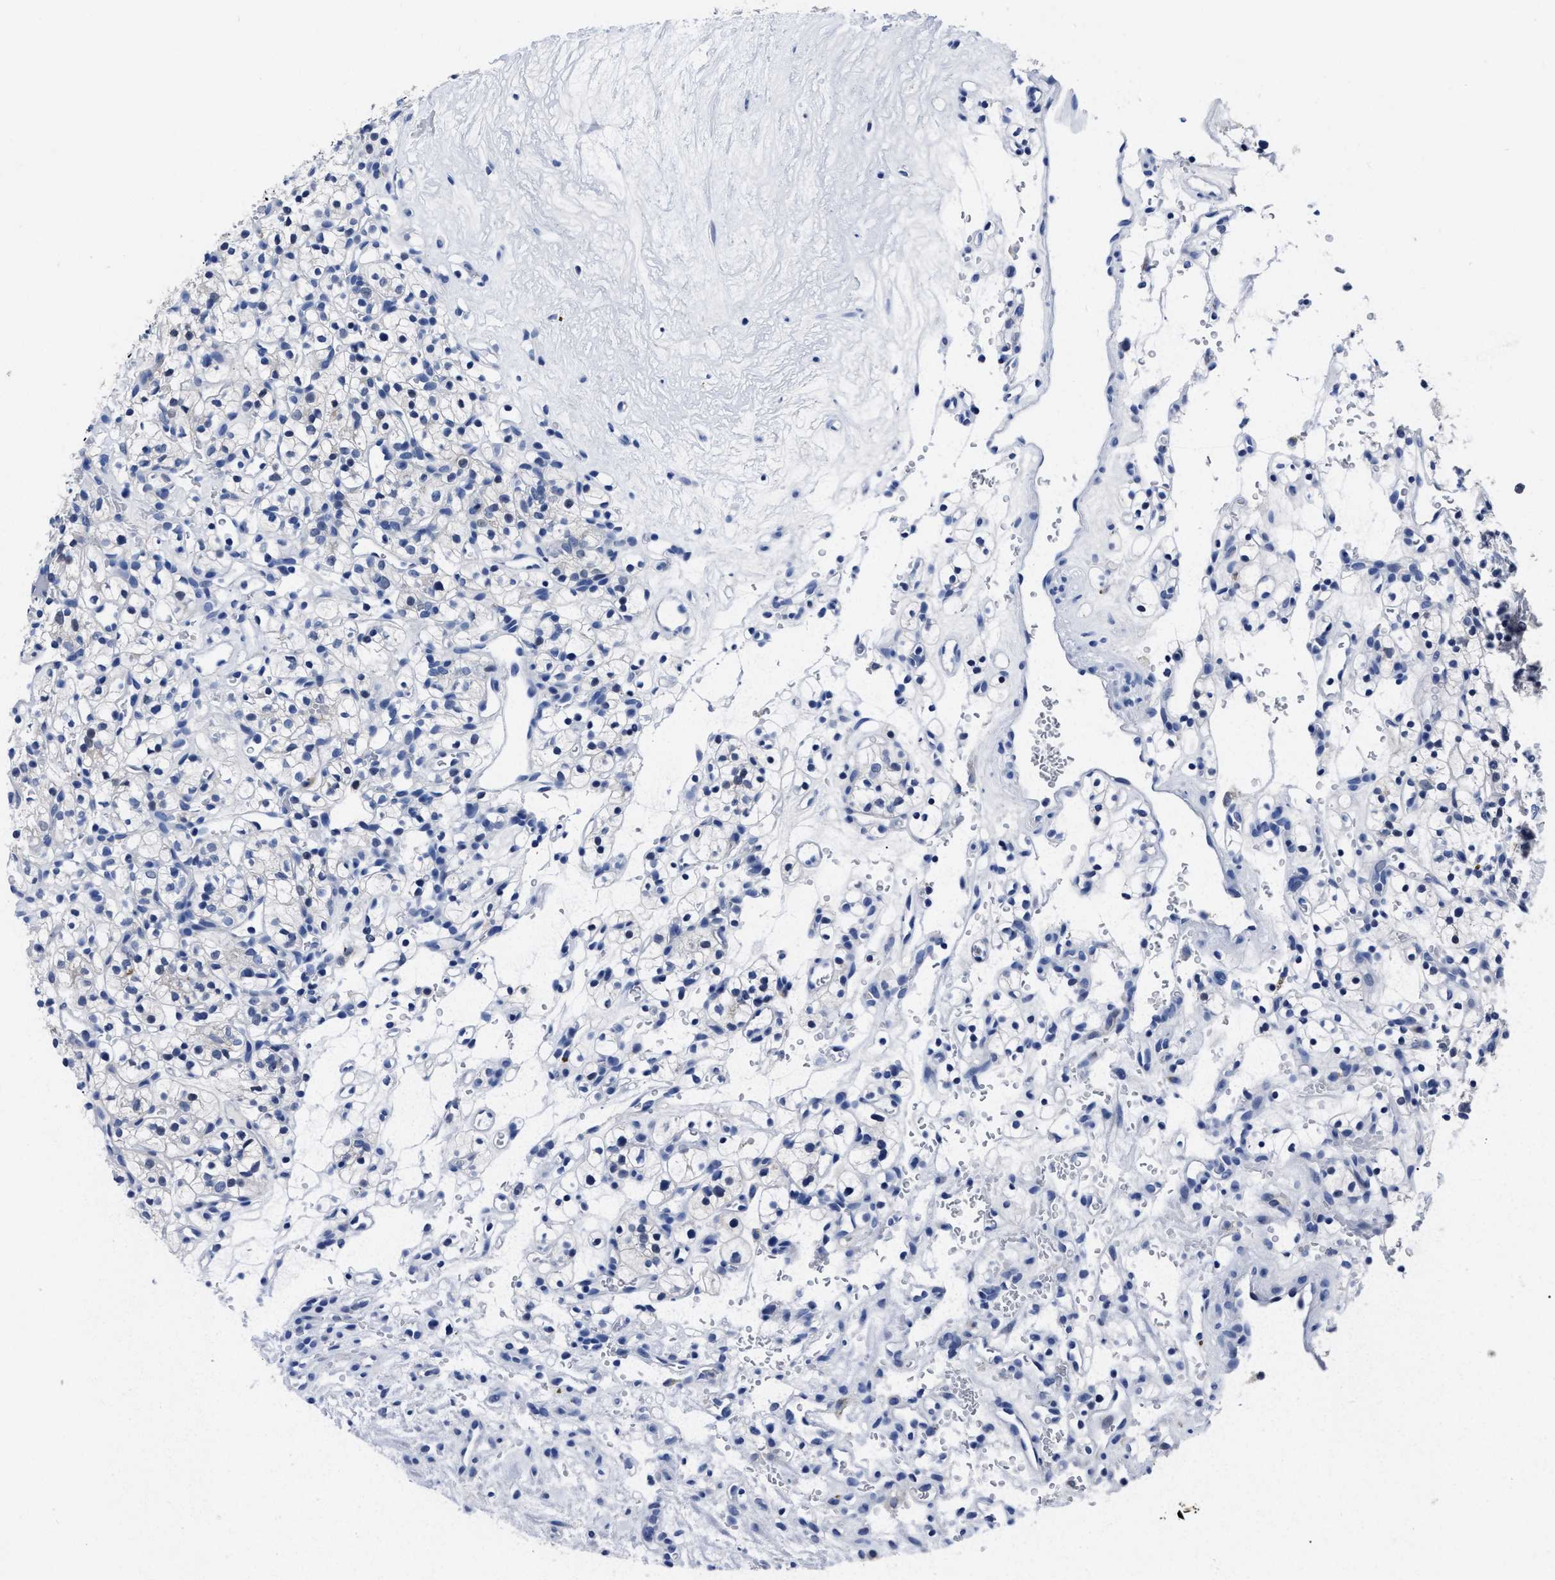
{"staining": {"intensity": "weak", "quantity": "<25%", "location": "cytoplasmic/membranous"}, "tissue": "renal cancer", "cell_type": "Tumor cells", "image_type": "cancer", "snomed": [{"axis": "morphology", "description": "Adenocarcinoma, NOS"}, {"axis": "topography", "description": "Kidney"}], "caption": "There is no significant staining in tumor cells of renal adenocarcinoma.", "gene": "OR10G3", "patient": {"sex": "female", "age": 57}}